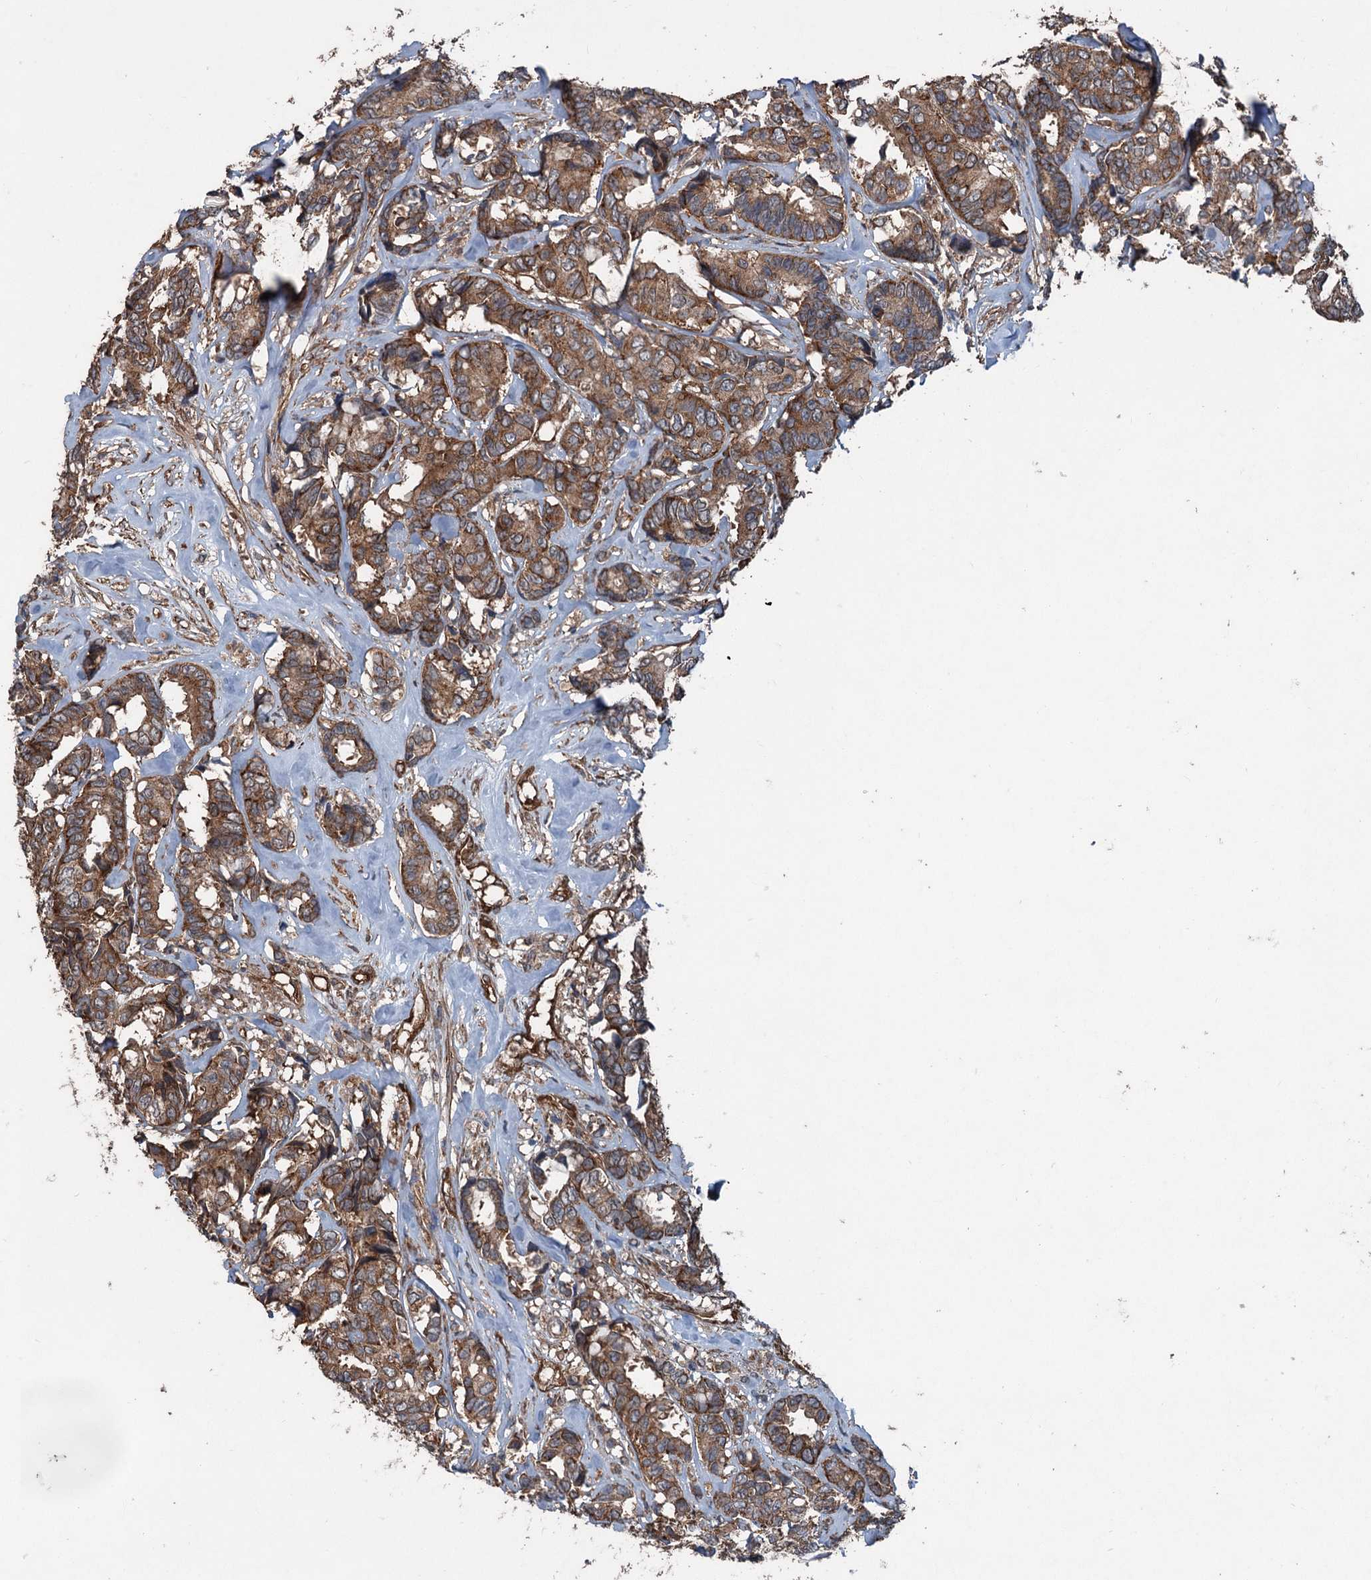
{"staining": {"intensity": "moderate", "quantity": ">75%", "location": "cytoplasmic/membranous"}, "tissue": "breast cancer", "cell_type": "Tumor cells", "image_type": "cancer", "snomed": [{"axis": "morphology", "description": "Duct carcinoma"}, {"axis": "topography", "description": "Breast"}], "caption": "The immunohistochemical stain highlights moderate cytoplasmic/membranous staining in tumor cells of breast cancer tissue.", "gene": "RNF214", "patient": {"sex": "female", "age": 87}}